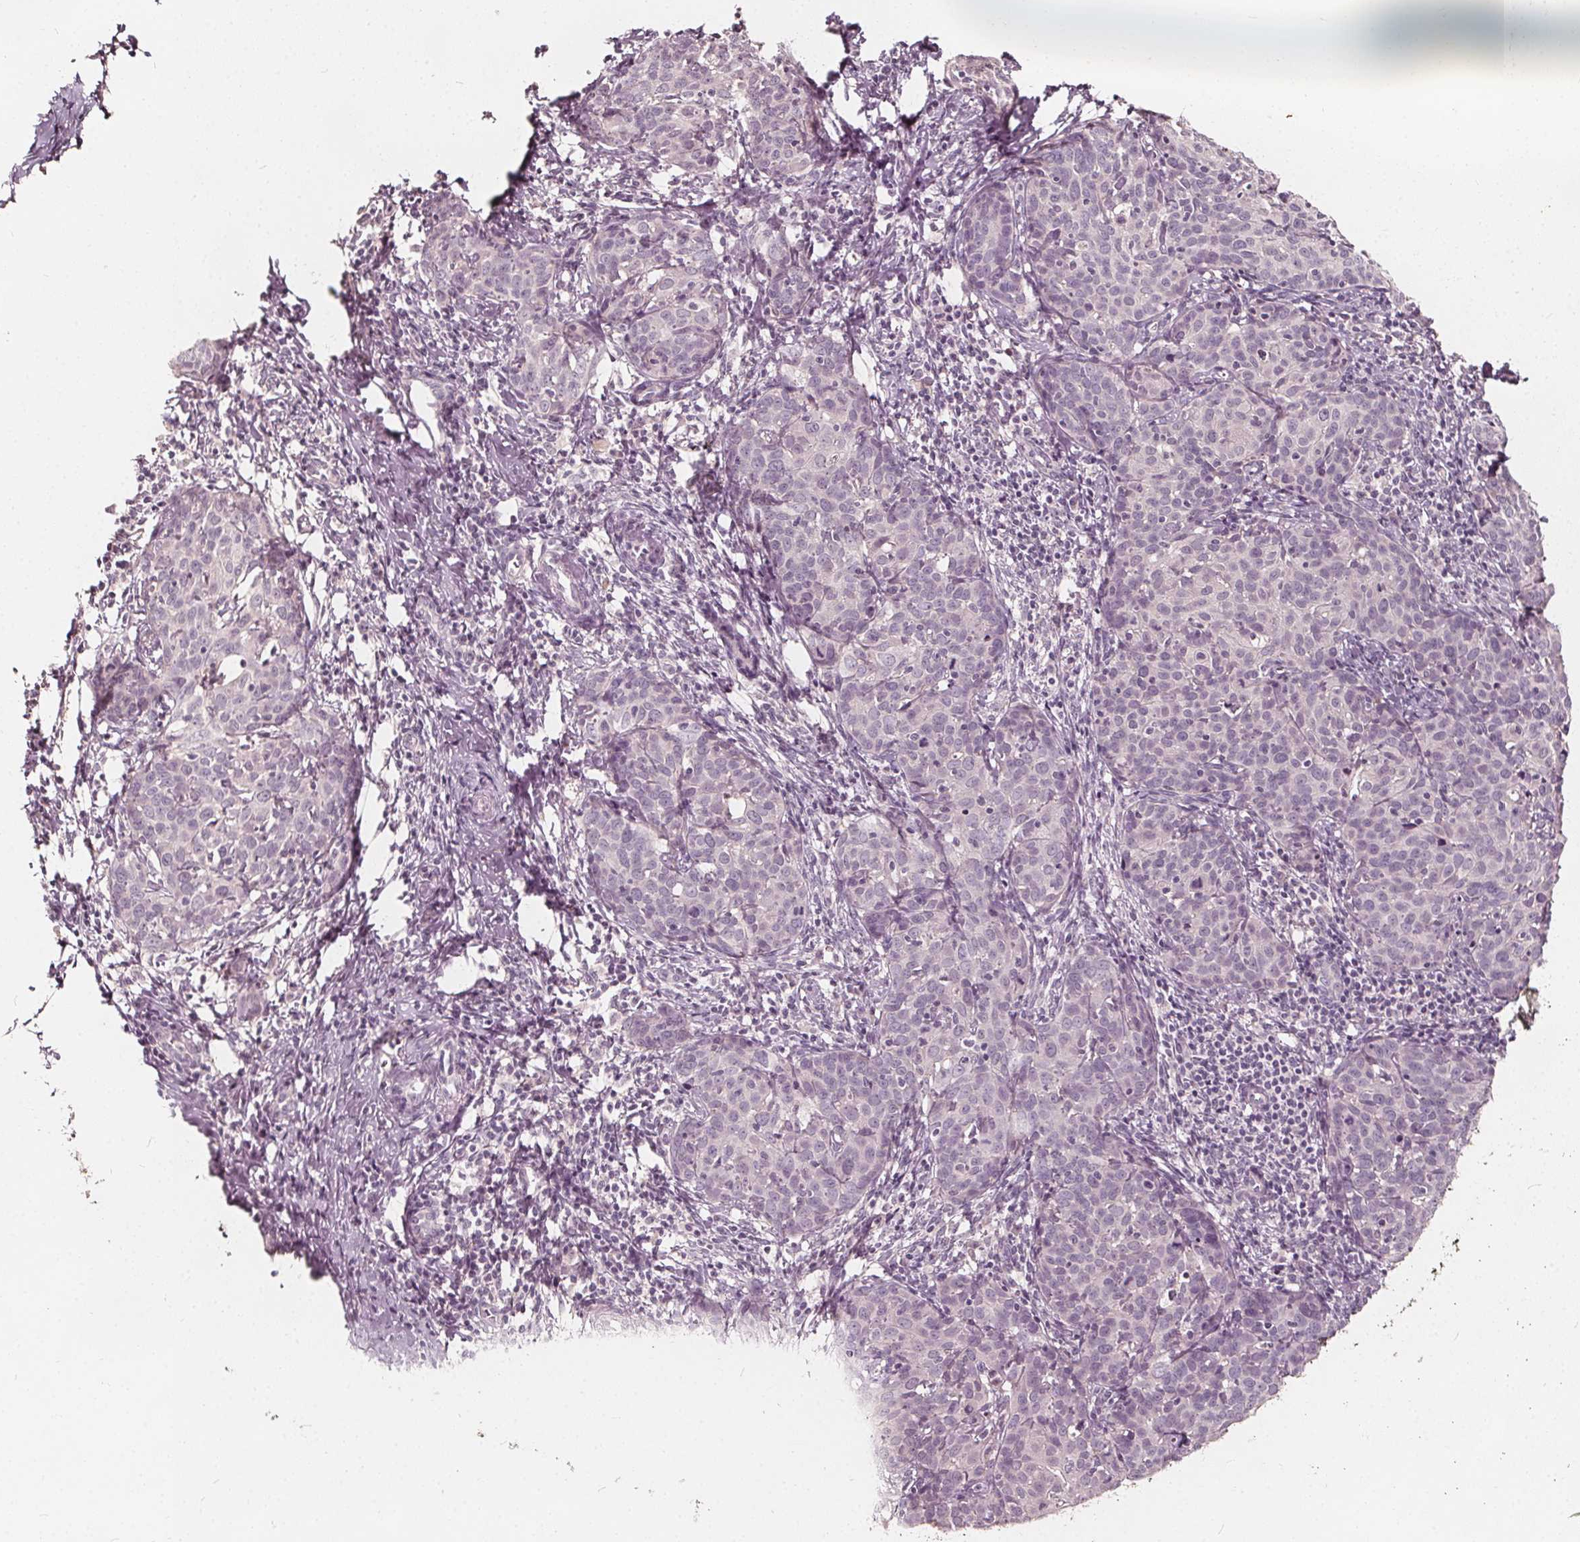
{"staining": {"intensity": "negative", "quantity": "none", "location": "none"}, "tissue": "cervical cancer", "cell_type": "Tumor cells", "image_type": "cancer", "snomed": [{"axis": "morphology", "description": "Squamous cell carcinoma, NOS"}, {"axis": "topography", "description": "Cervix"}], "caption": "The histopathology image displays no significant positivity in tumor cells of cervical cancer.", "gene": "NPC1L1", "patient": {"sex": "female", "age": 62}}